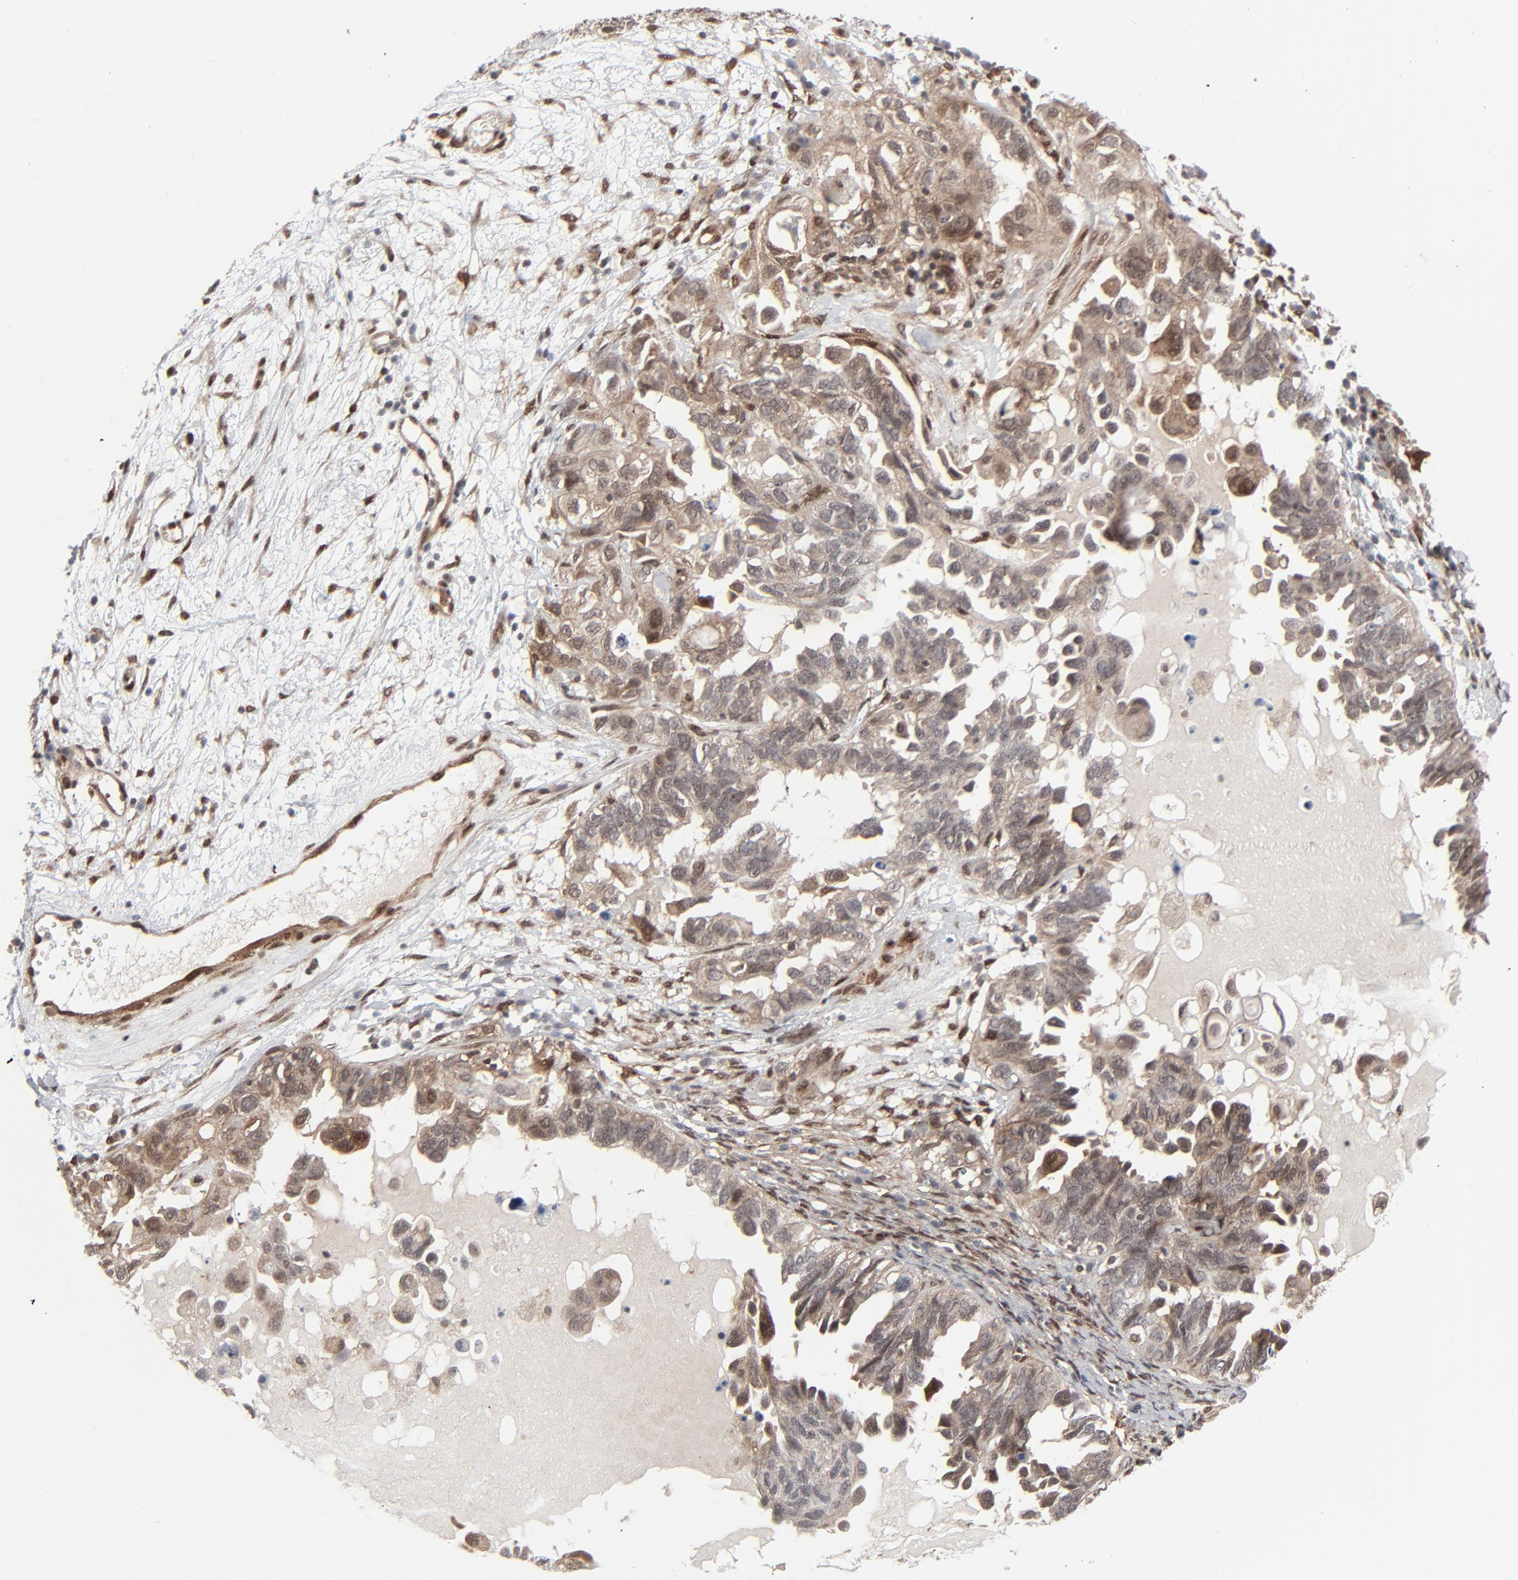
{"staining": {"intensity": "weak", "quantity": "25%-75%", "location": "cytoplasmic/membranous,nuclear"}, "tissue": "ovarian cancer", "cell_type": "Tumor cells", "image_type": "cancer", "snomed": [{"axis": "morphology", "description": "Cystadenocarcinoma, serous, NOS"}, {"axis": "topography", "description": "Ovary"}], "caption": "Immunohistochemical staining of serous cystadenocarcinoma (ovarian) exhibits weak cytoplasmic/membranous and nuclear protein expression in about 25%-75% of tumor cells.", "gene": "AKT1", "patient": {"sex": "female", "age": 82}}